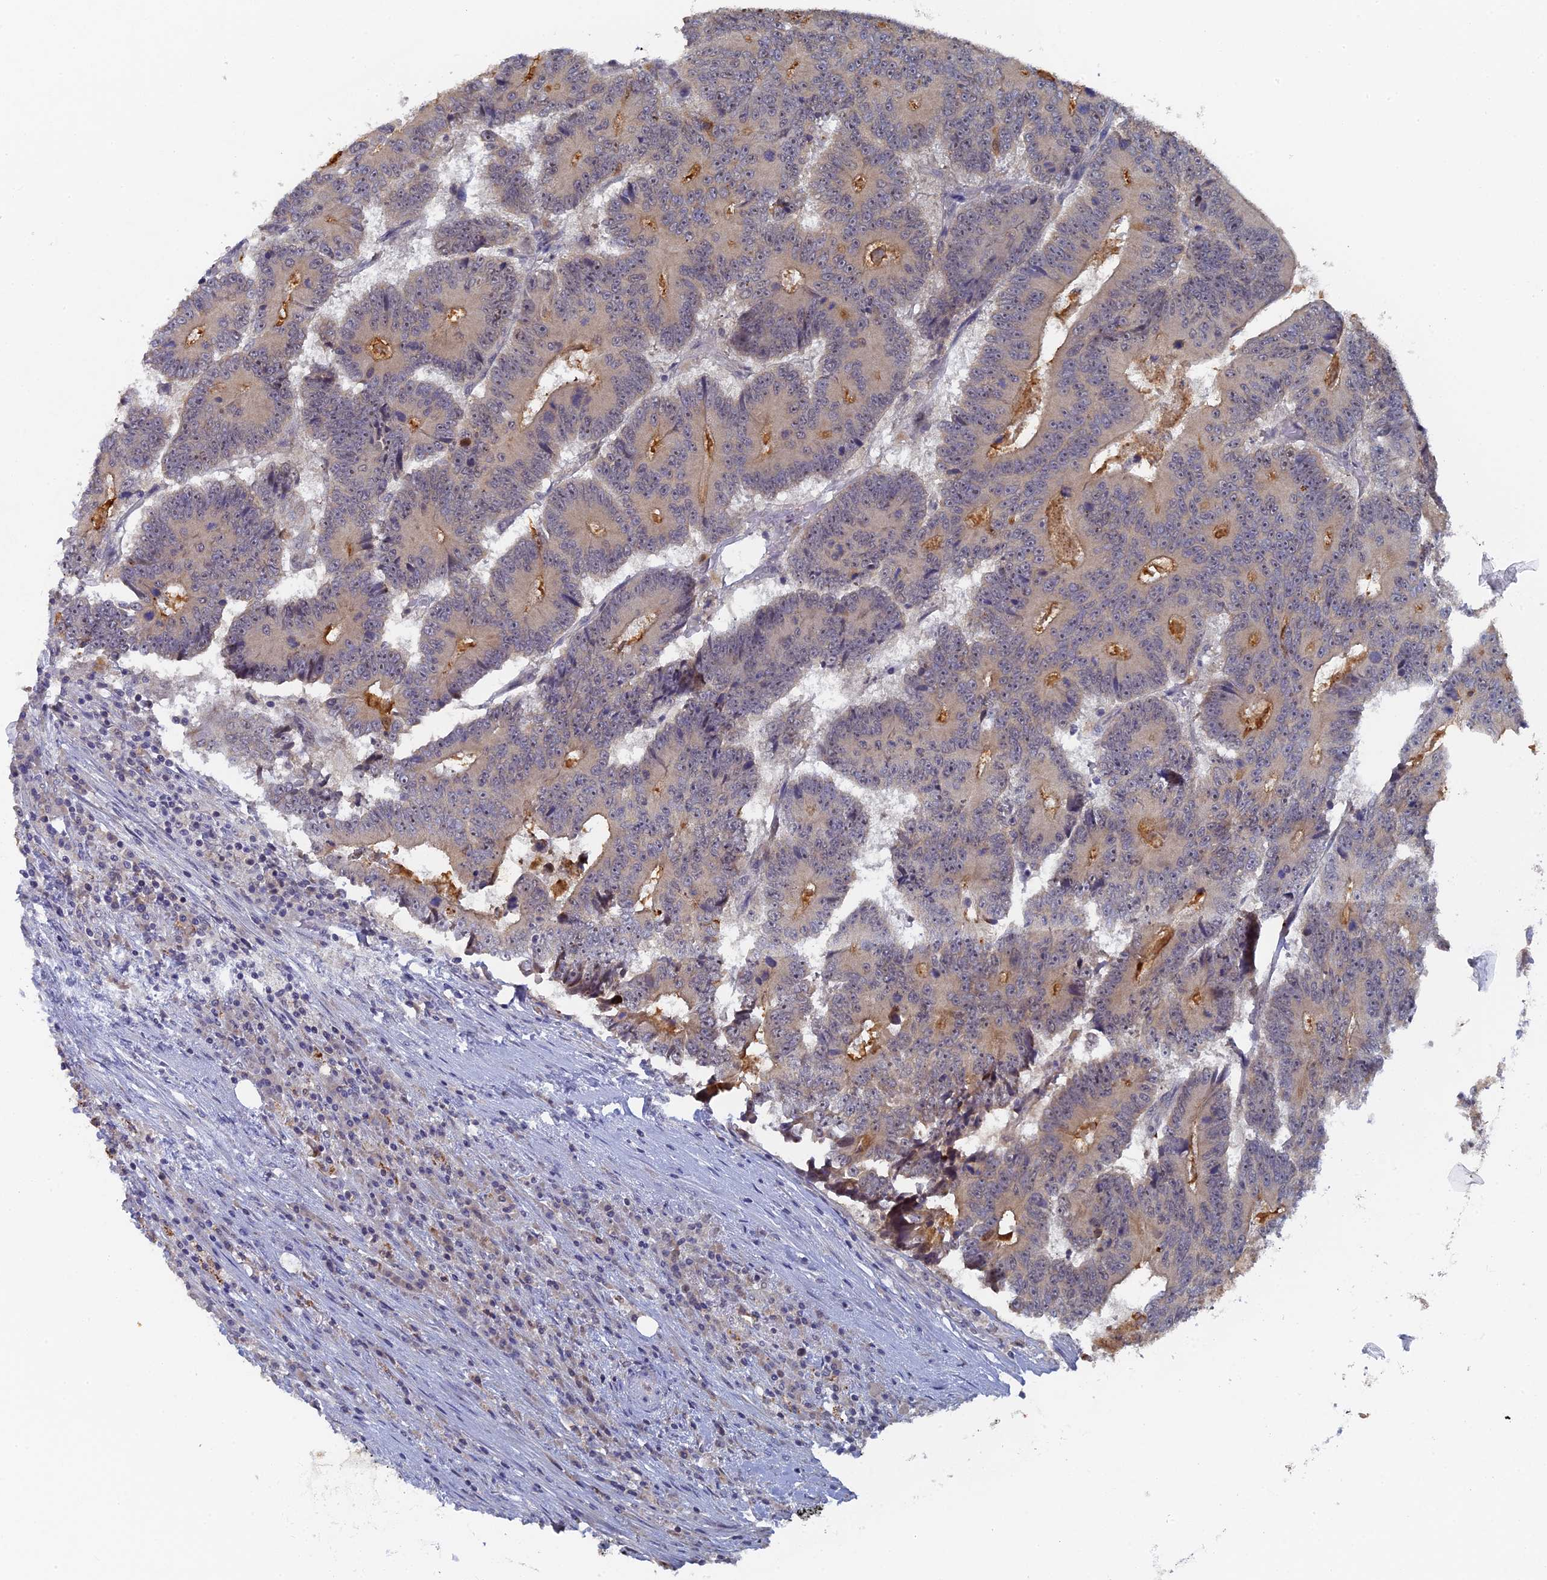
{"staining": {"intensity": "negative", "quantity": "none", "location": "none"}, "tissue": "colorectal cancer", "cell_type": "Tumor cells", "image_type": "cancer", "snomed": [{"axis": "morphology", "description": "Adenocarcinoma, NOS"}, {"axis": "topography", "description": "Colon"}], "caption": "IHC photomicrograph of neoplastic tissue: human adenocarcinoma (colorectal) stained with DAB displays no significant protein positivity in tumor cells. The staining was performed using DAB to visualize the protein expression in brown, while the nuclei were stained in blue with hematoxylin (Magnification: 20x).", "gene": "MIGA2", "patient": {"sex": "male", "age": 83}}